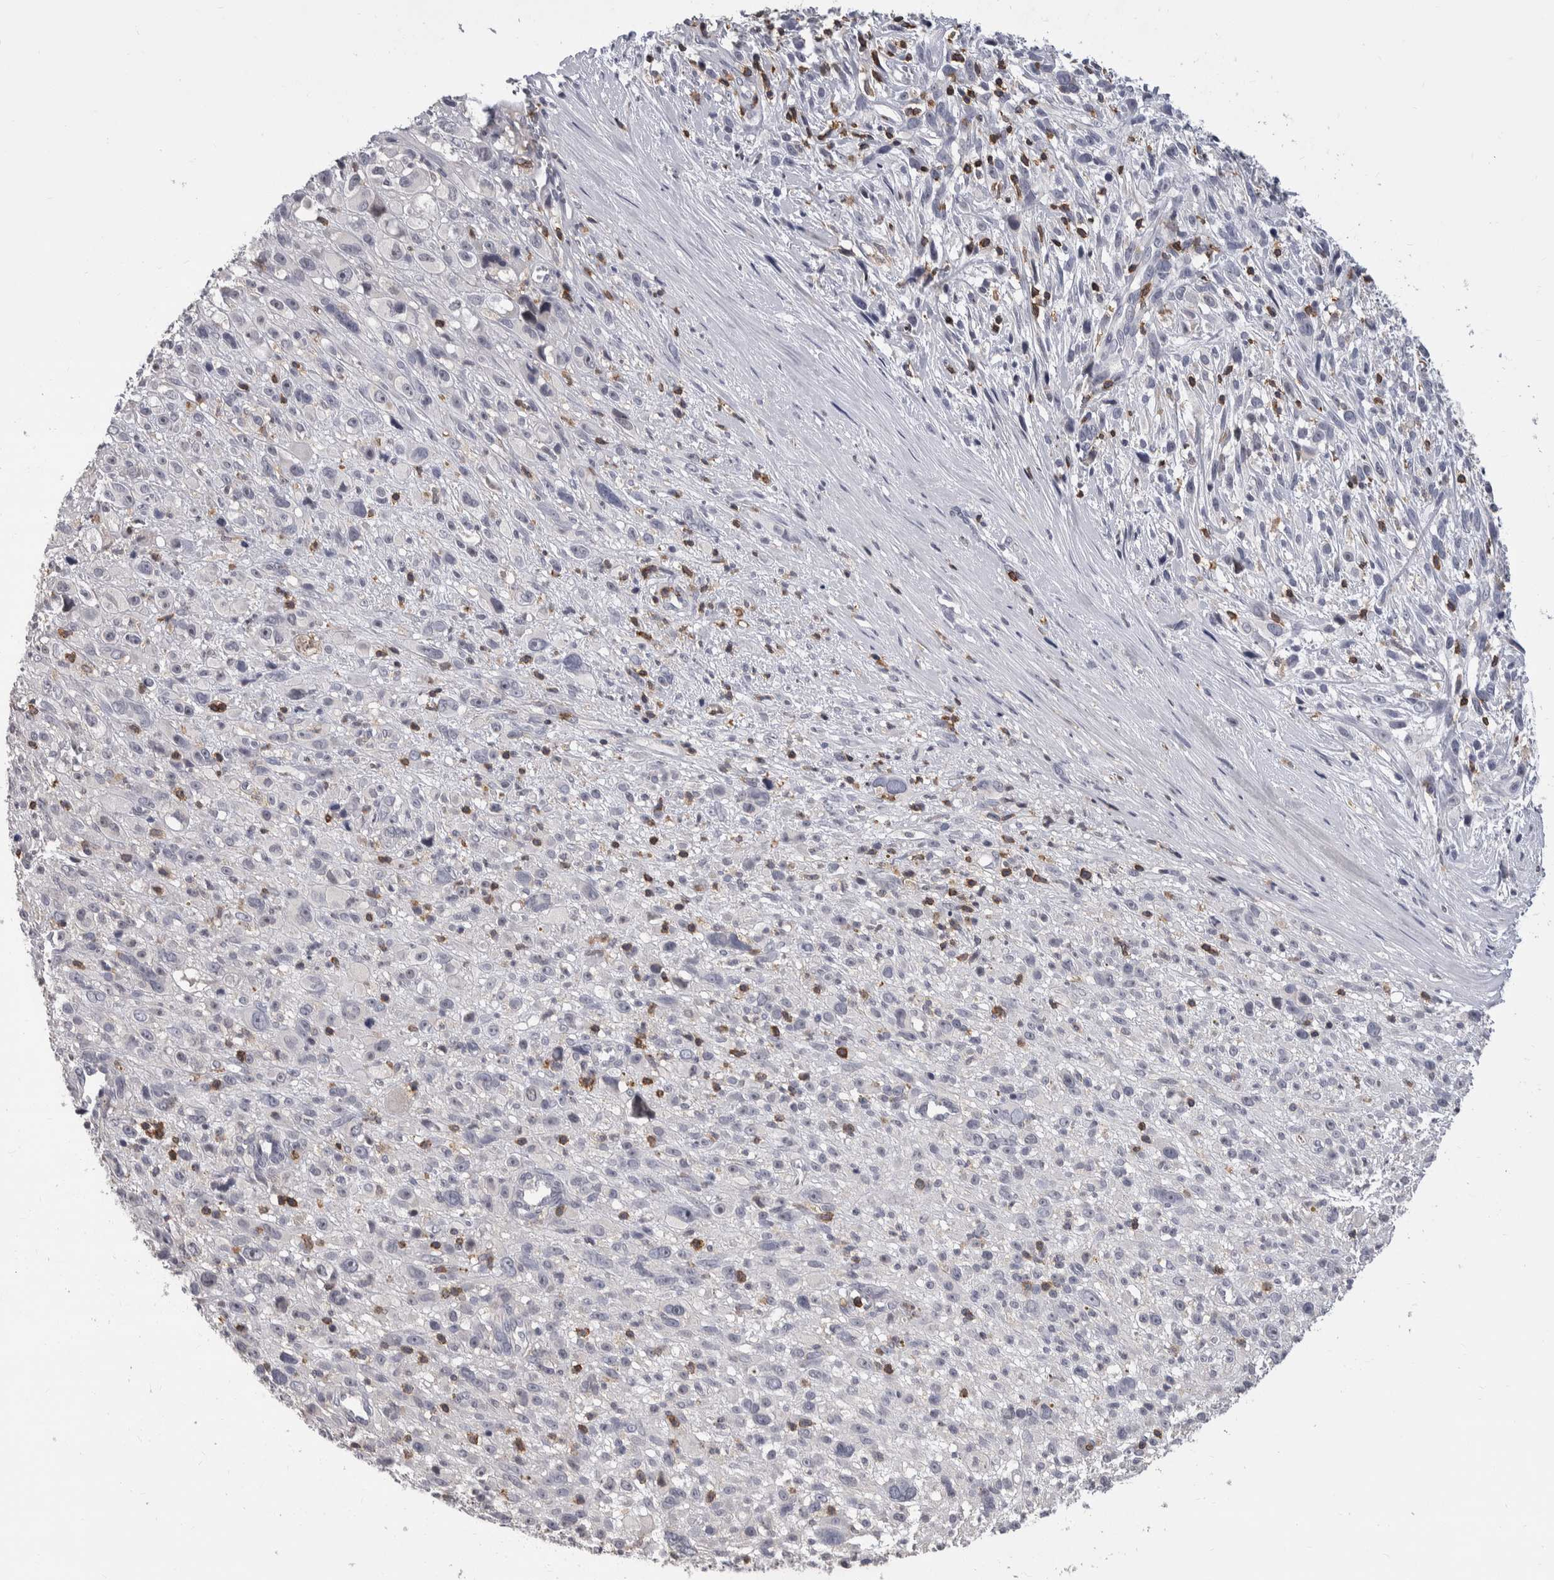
{"staining": {"intensity": "negative", "quantity": "none", "location": "none"}, "tissue": "melanoma", "cell_type": "Tumor cells", "image_type": "cancer", "snomed": [{"axis": "morphology", "description": "Malignant melanoma, NOS"}, {"axis": "topography", "description": "Skin"}], "caption": "Immunohistochemistry of malignant melanoma reveals no expression in tumor cells. Nuclei are stained in blue.", "gene": "CEP295NL", "patient": {"sex": "female", "age": 55}}